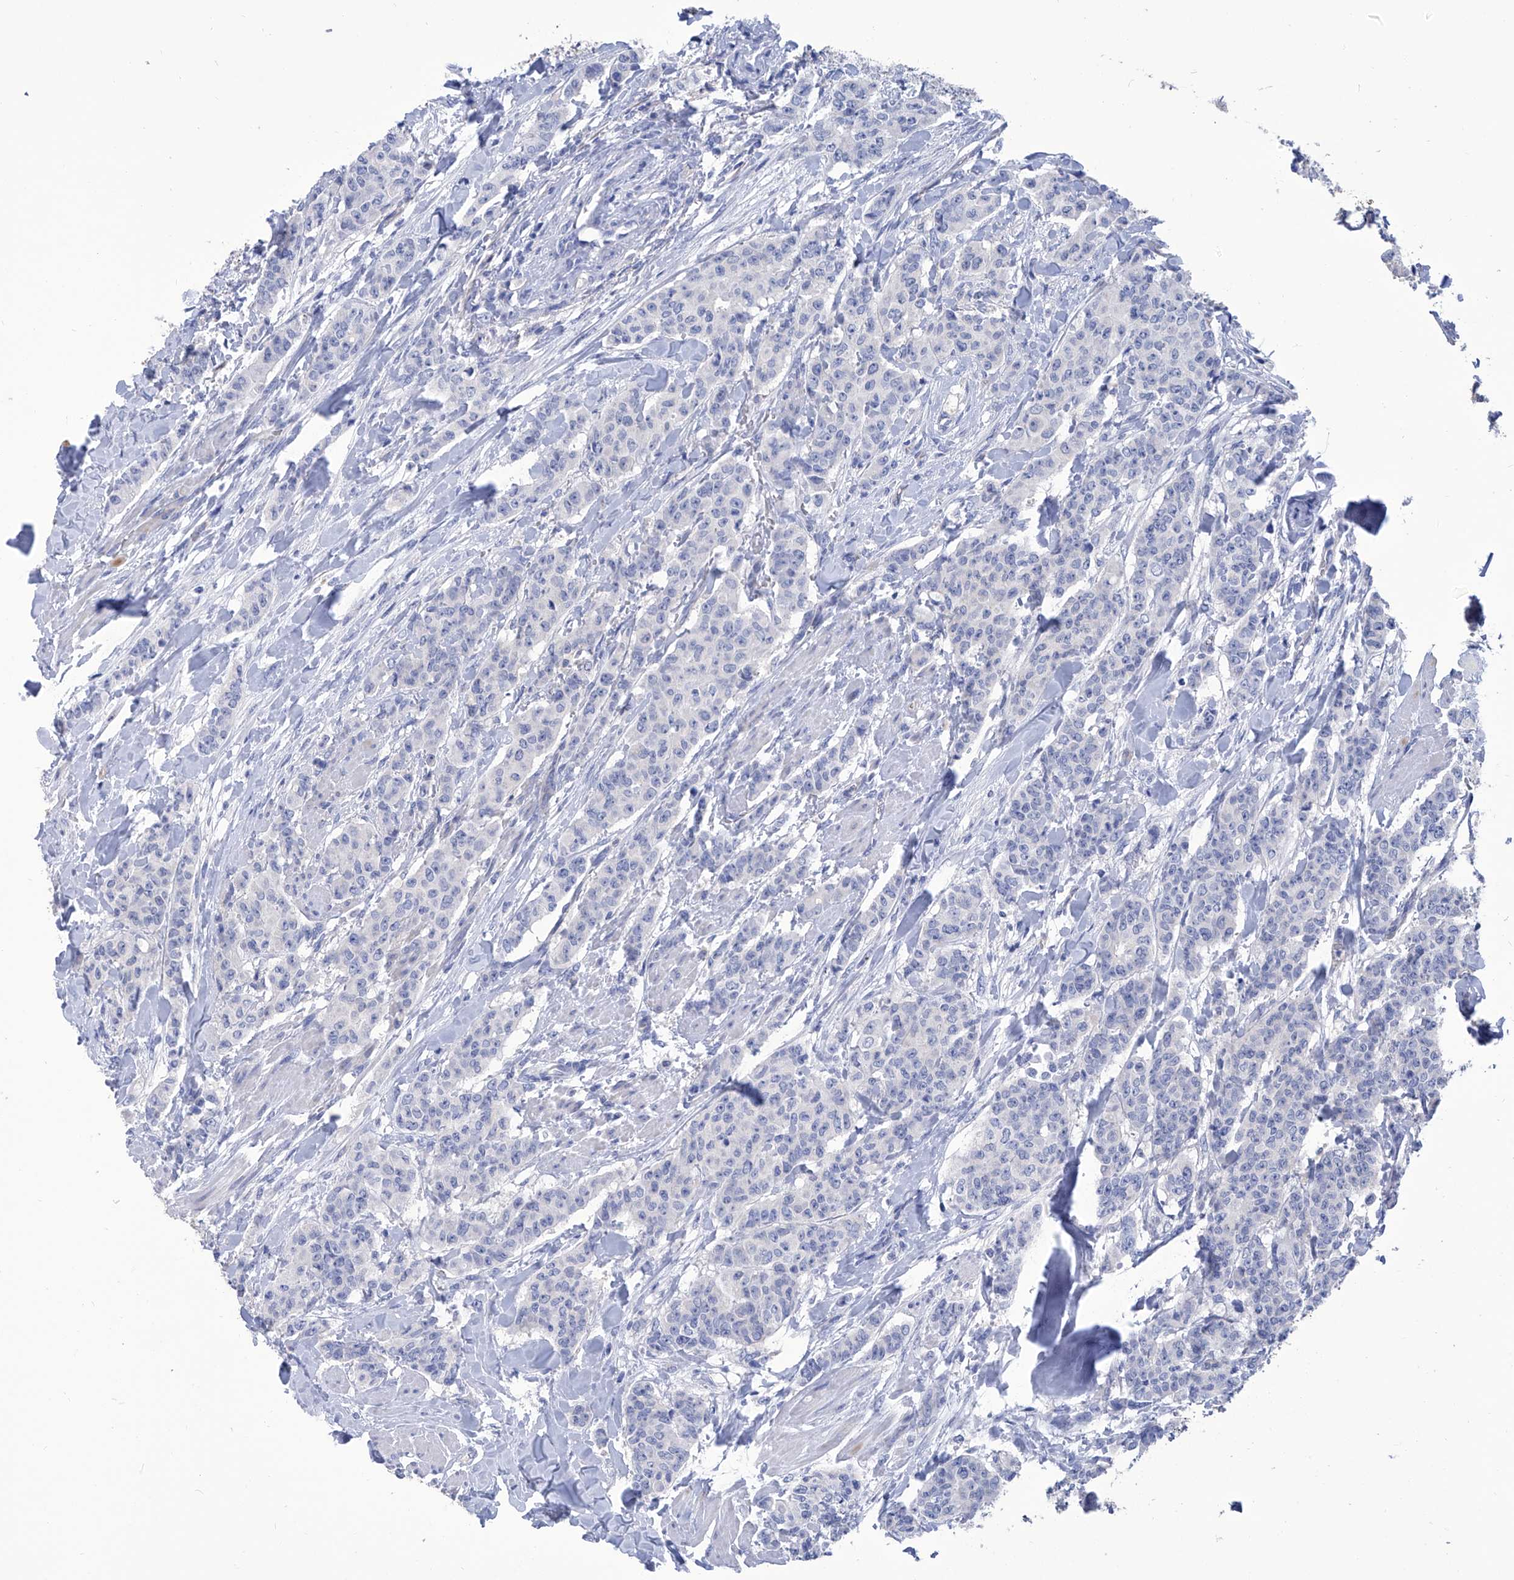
{"staining": {"intensity": "negative", "quantity": "none", "location": "none"}, "tissue": "breast cancer", "cell_type": "Tumor cells", "image_type": "cancer", "snomed": [{"axis": "morphology", "description": "Duct carcinoma"}, {"axis": "topography", "description": "Breast"}], "caption": "DAB (3,3'-diaminobenzidine) immunohistochemical staining of invasive ductal carcinoma (breast) exhibits no significant expression in tumor cells. Nuclei are stained in blue.", "gene": "SMS", "patient": {"sex": "female", "age": 40}}